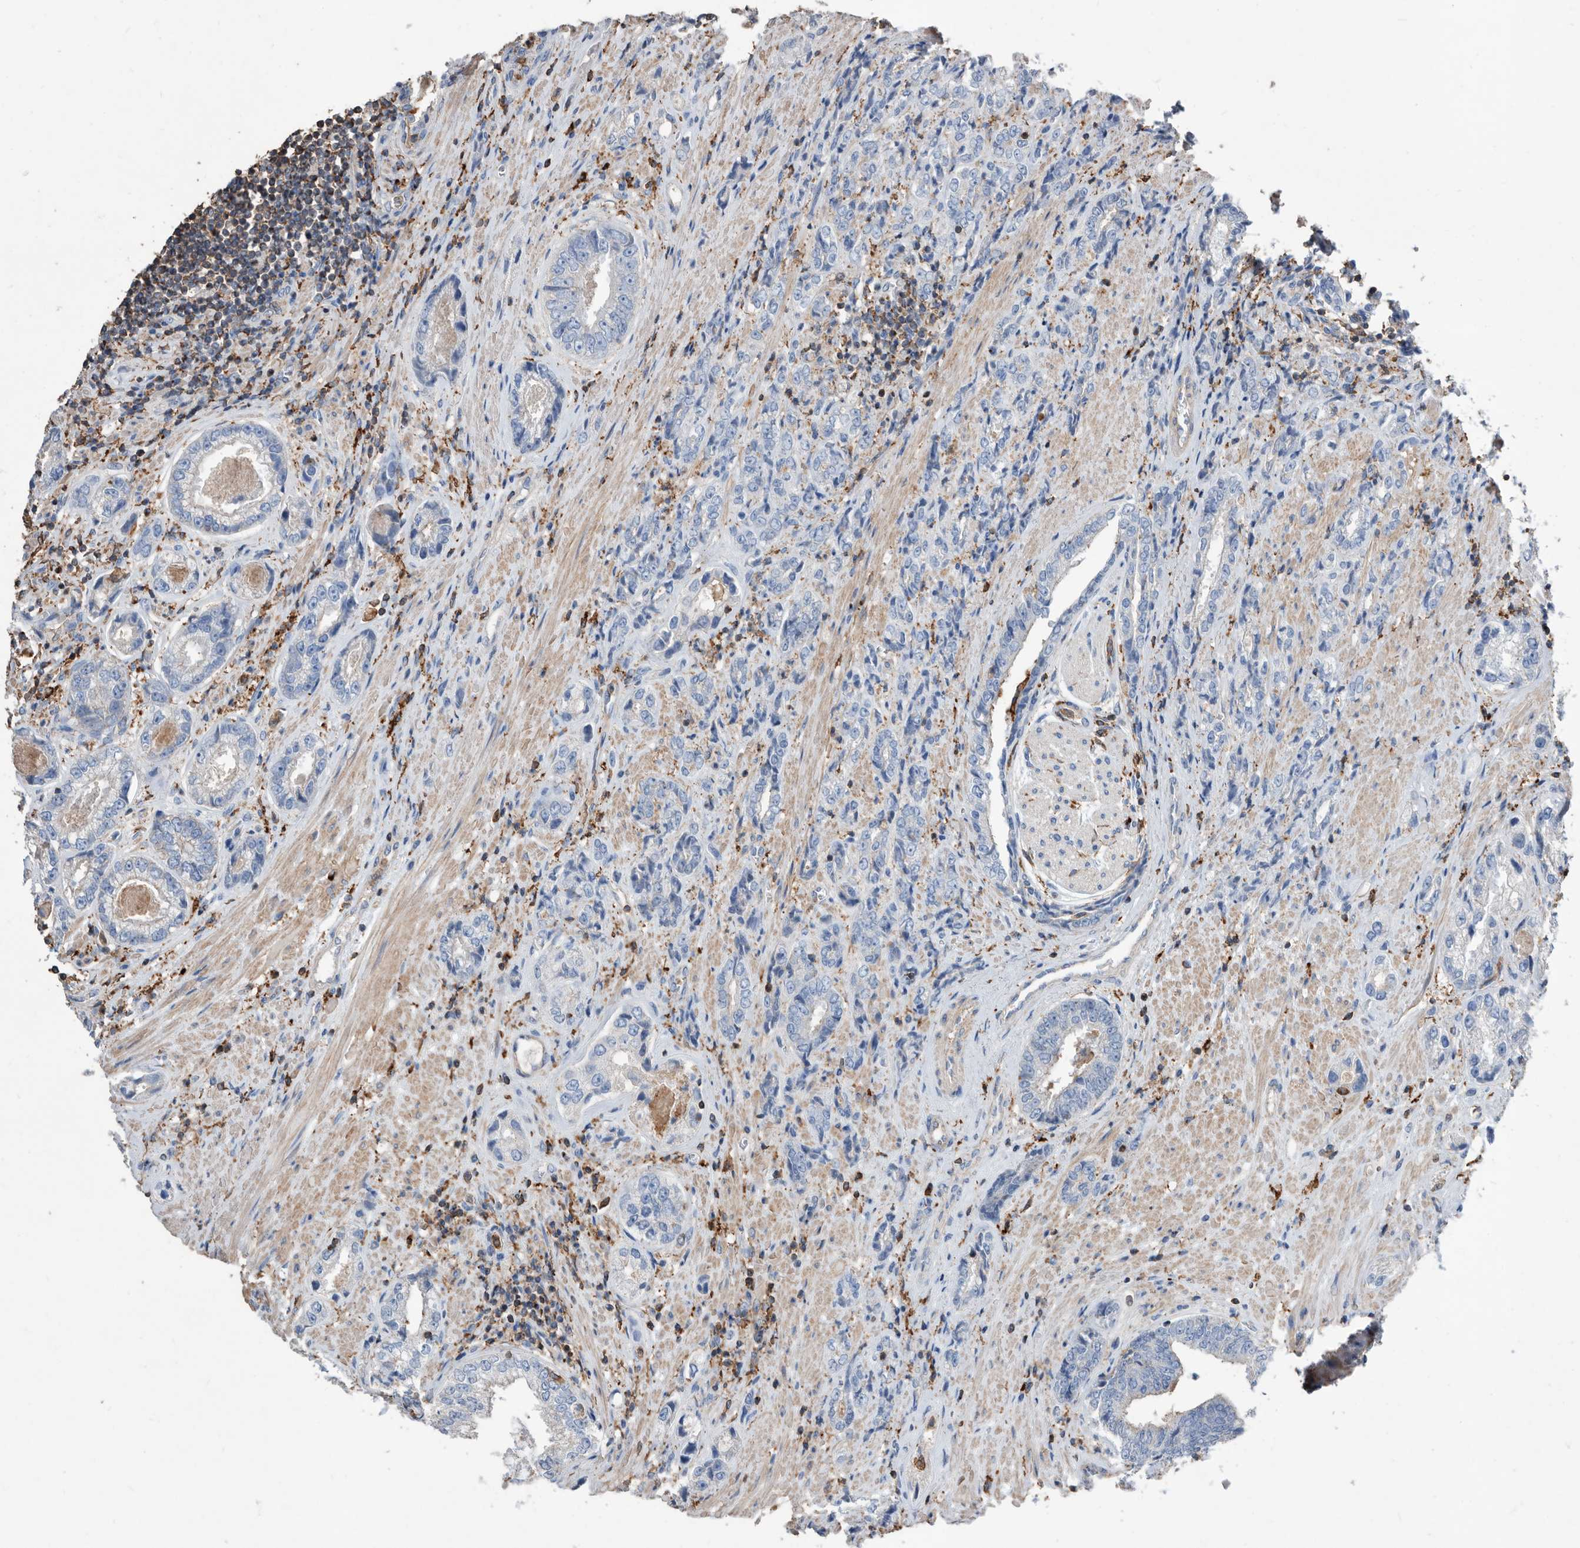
{"staining": {"intensity": "negative", "quantity": "none", "location": "none"}, "tissue": "prostate cancer", "cell_type": "Tumor cells", "image_type": "cancer", "snomed": [{"axis": "morphology", "description": "Adenocarcinoma, High grade"}, {"axis": "topography", "description": "Prostate"}], "caption": "Immunohistochemical staining of high-grade adenocarcinoma (prostate) shows no significant staining in tumor cells.", "gene": "MS4A4A", "patient": {"sex": "male", "age": 61}}